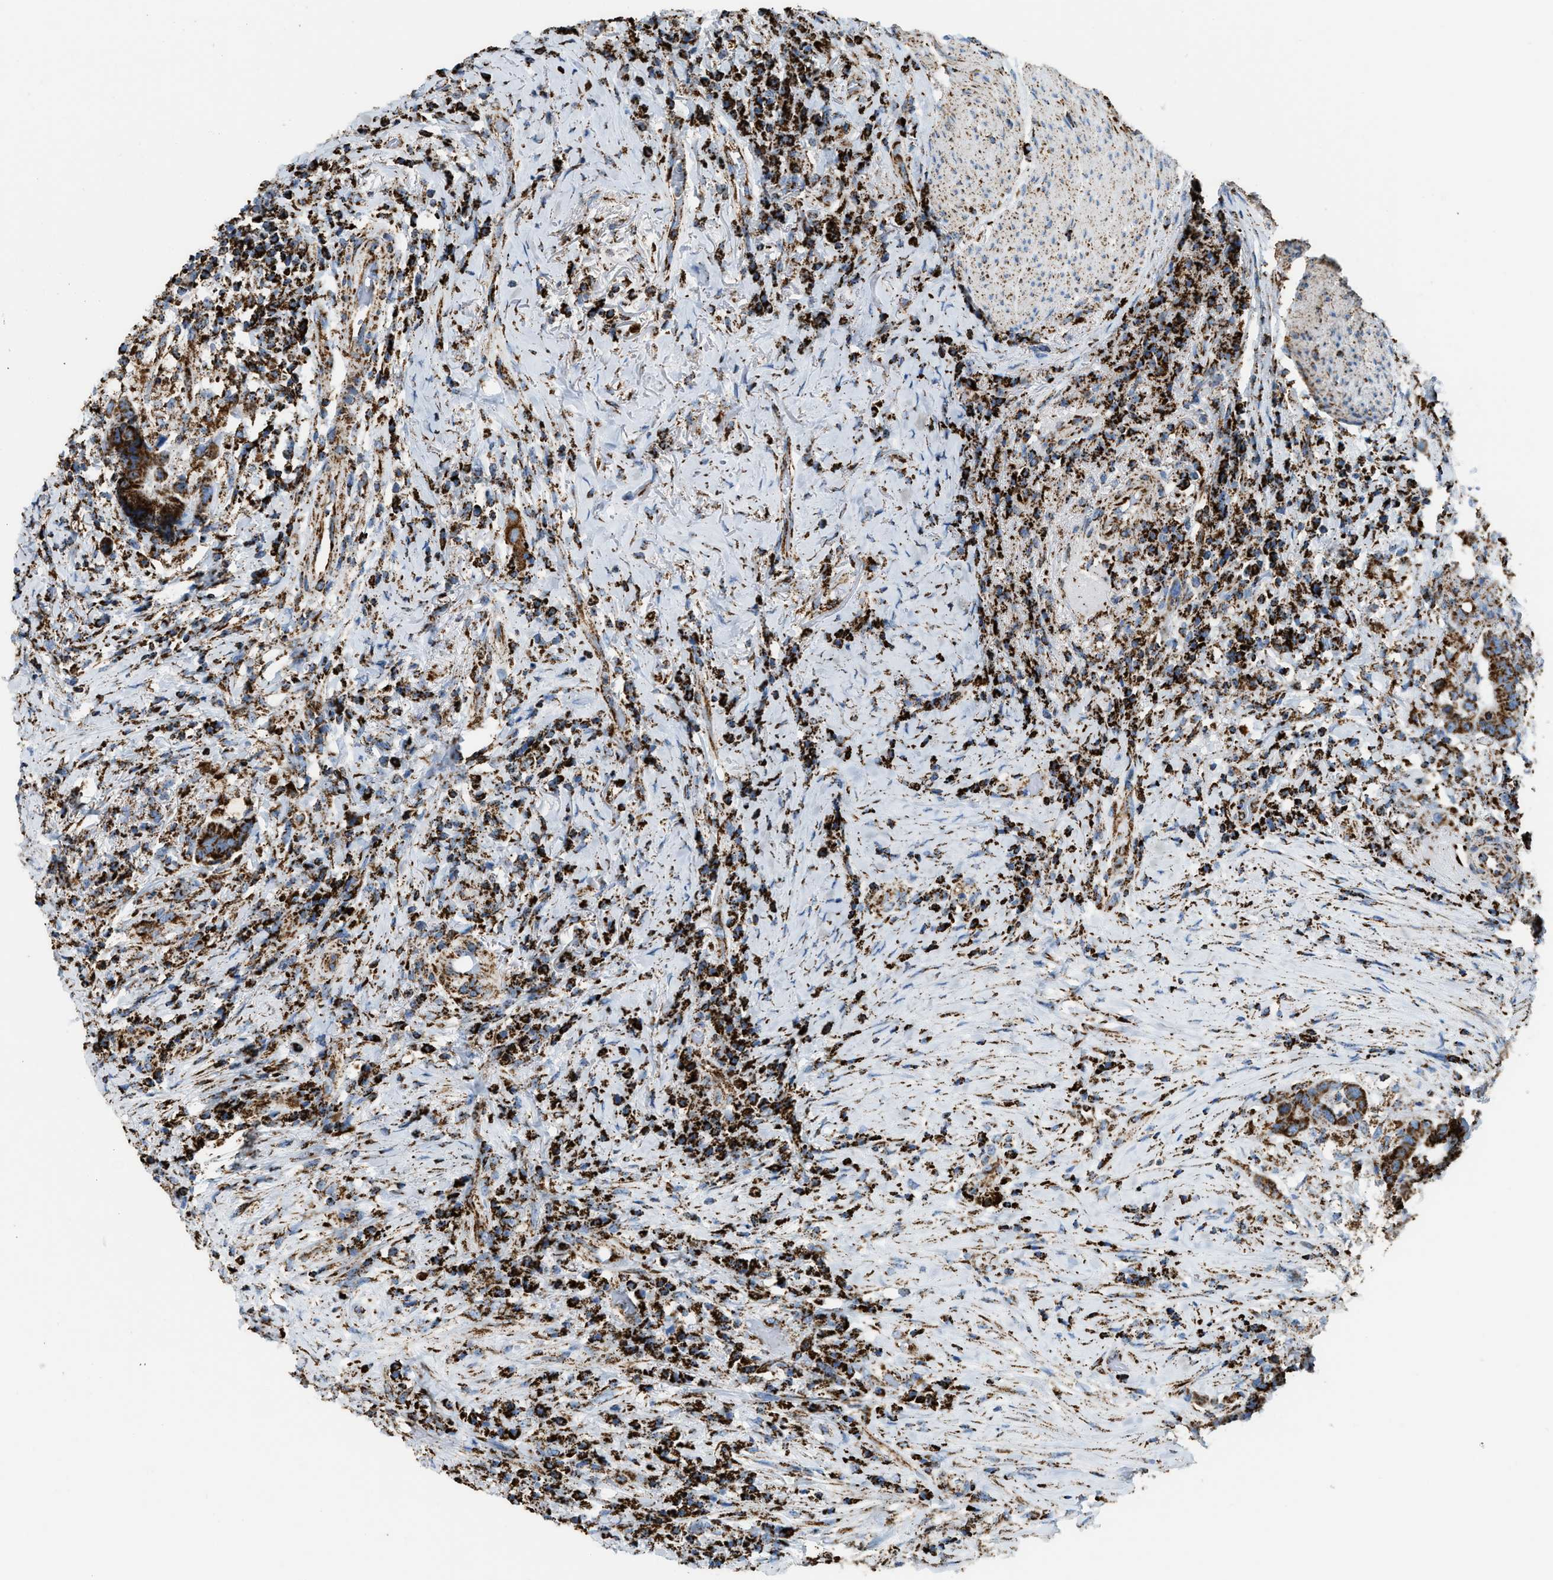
{"staining": {"intensity": "strong", "quantity": ">75%", "location": "cytoplasmic/membranous"}, "tissue": "colorectal cancer", "cell_type": "Tumor cells", "image_type": "cancer", "snomed": [{"axis": "morphology", "description": "Adenocarcinoma, NOS"}, {"axis": "topography", "description": "Rectum"}], "caption": "A high amount of strong cytoplasmic/membranous expression is present in about >75% of tumor cells in adenocarcinoma (colorectal) tissue.", "gene": "ETFB", "patient": {"sex": "female", "age": 89}}